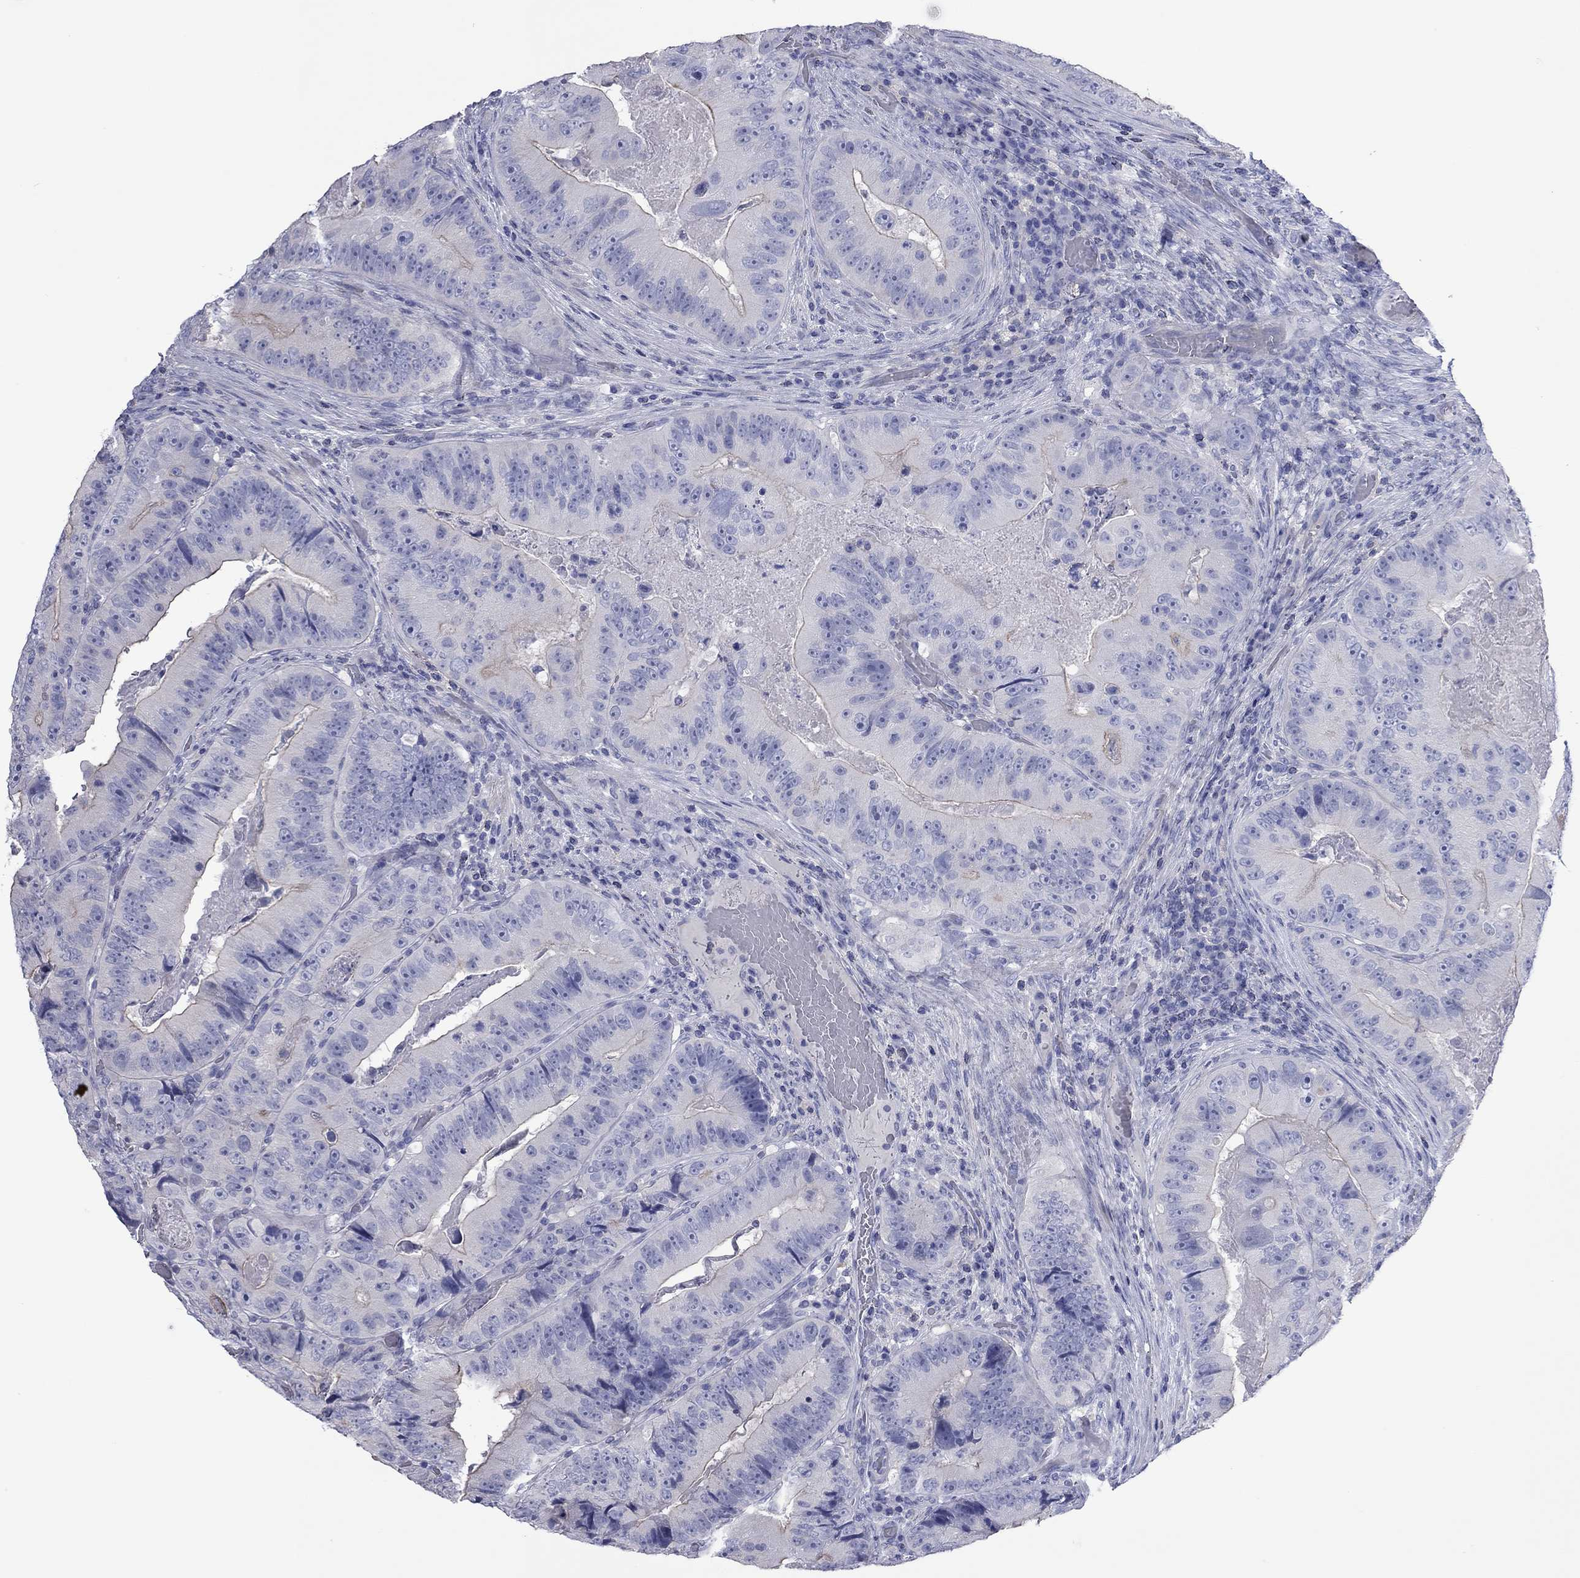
{"staining": {"intensity": "negative", "quantity": "none", "location": "none"}, "tissue": "colorectal cancer", "cell_type": "Tumor cells", "image_type": "cancer", "snomed": [{"axis": "morphology", "description": "Adenocarcinoma, NOS"}, {"axis": "topography", "description": "Colon"}], "caption": "Human colorectal cancer (adenocarcinoma) stained for a protein using IHC reveals no expression in tumor cells.", "gene": "ACTL7B", "patient": {"sex": "female", "age": 86}}